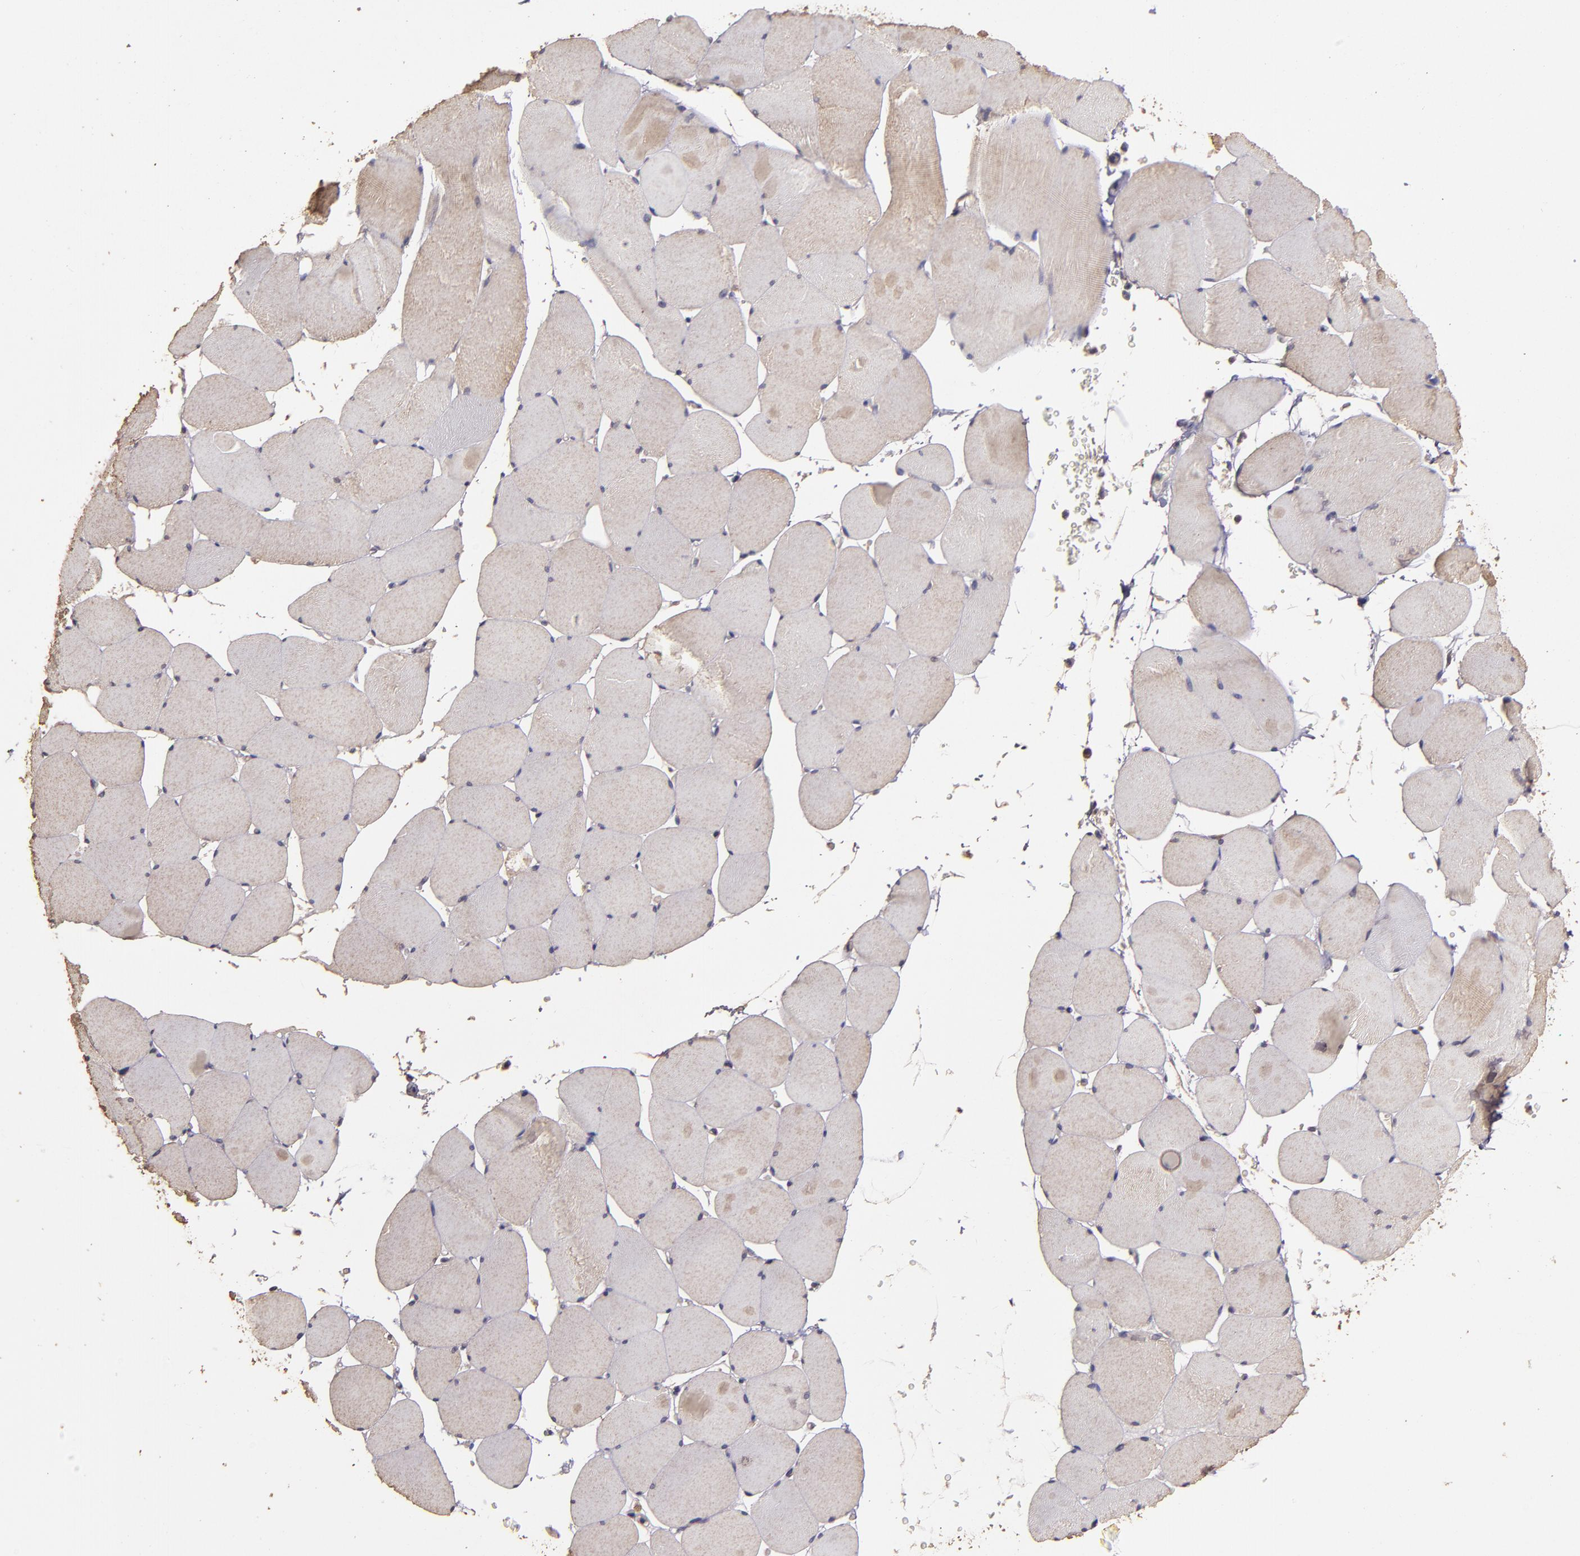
{"staining": {"intensity": "weak", "quantity": "25%-75%", "location": "cytoplasmic/membranous"}, "tissue": "skeletal muscle", "cell_type": "Myocytes", "image_type": "normal", "snomed": [{"axis": "morphology", "description": "Normal tissue, NOS"}, {"axis": "topography", "description": "Skeletal muscle"}], "caption": "Immunohistochemistry photomicrograph of unremarkable skeletal muscle: skeletal muscle stained using IHC reveals low levels of weak protein expression localized specifically in the cytoplasmic/membranous of myocytes, appearing as a cytoplasmic/membranous brown color.", "gene": "HECTD1", "patient": {"sex": "male", "age": 62}}